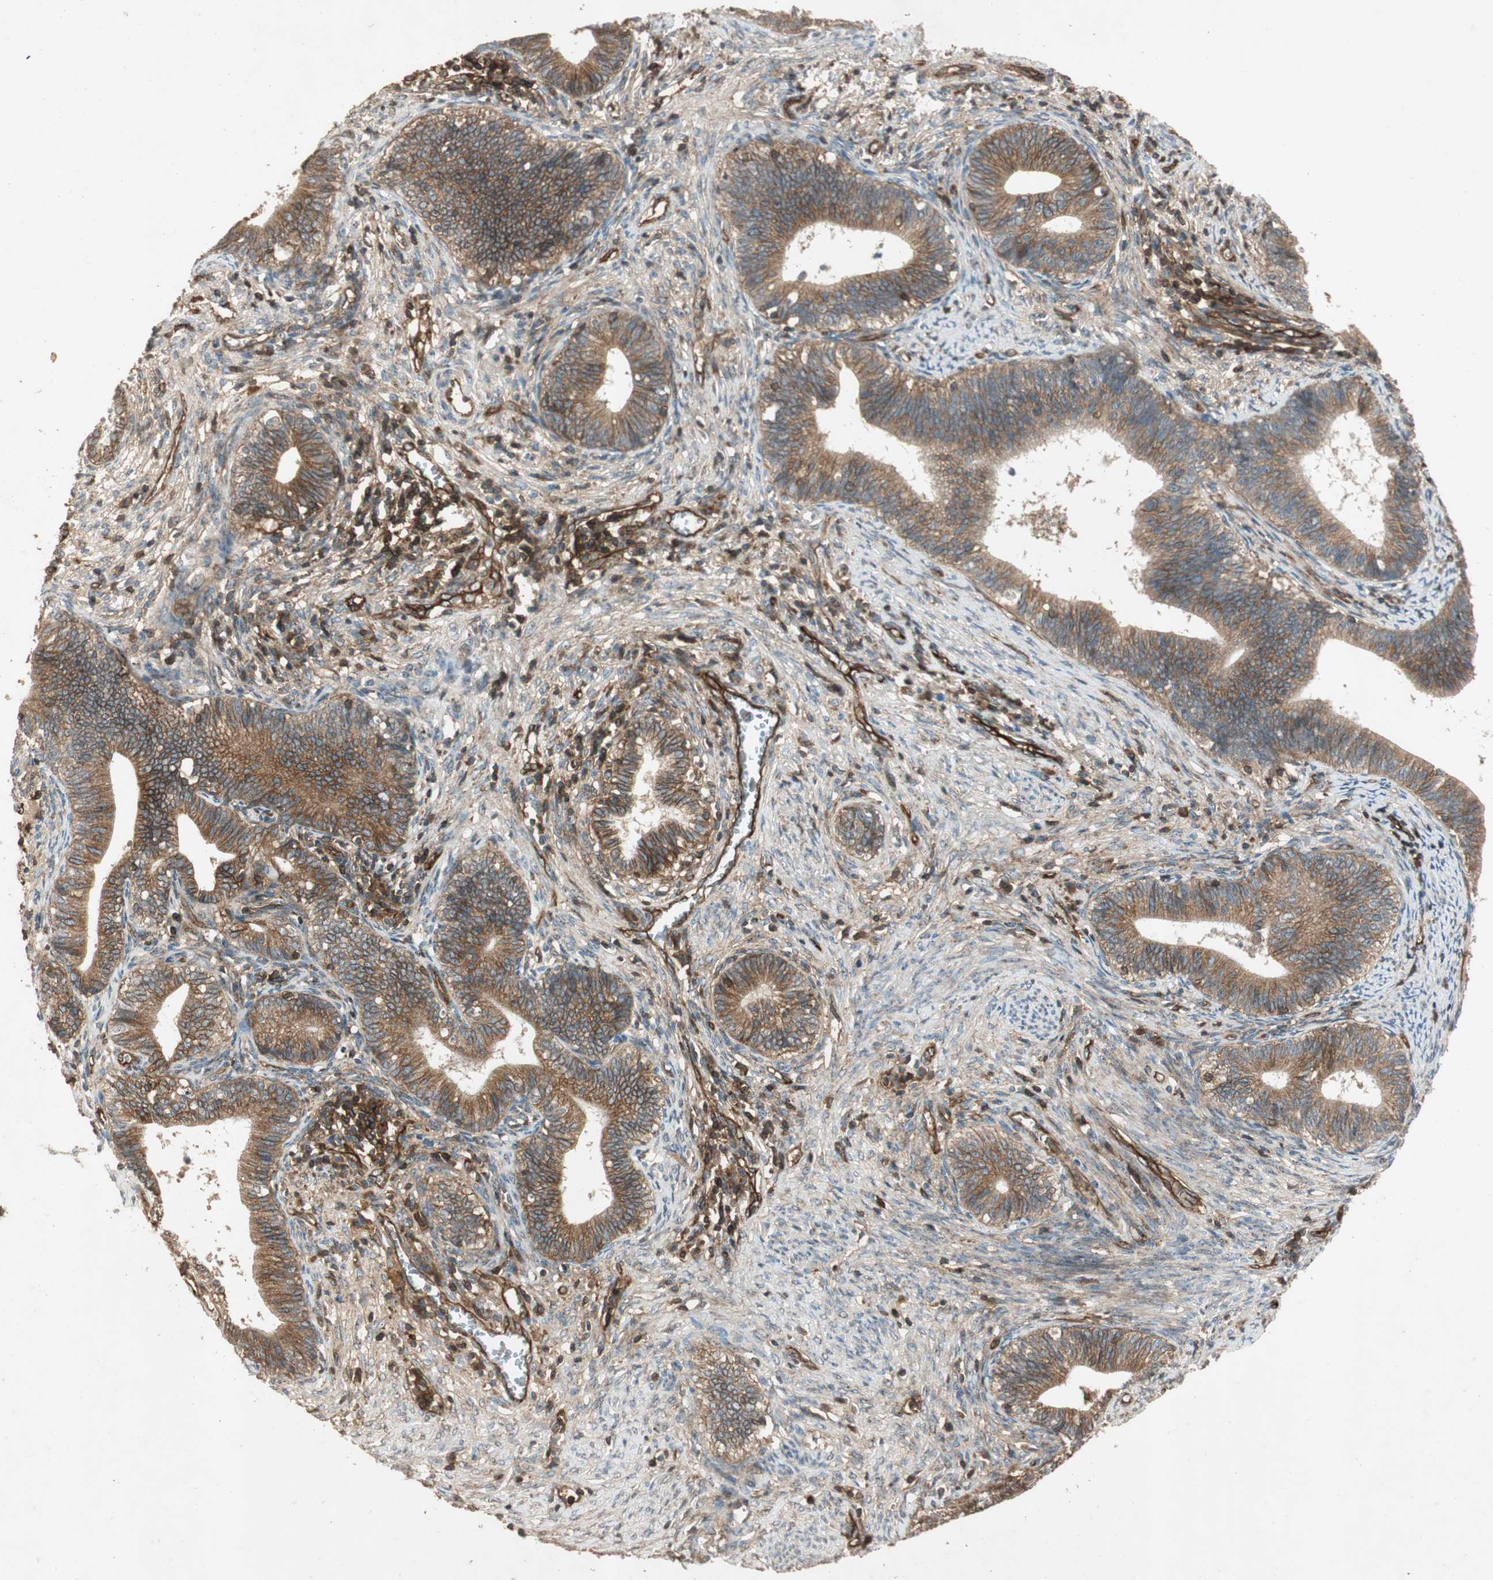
{"staining": {"intensity": "moderate", "quantity": ">75%", "location": "cytoplasmic/membranous"}, "tissue": "cervical cancer", "cell_type": "Tumor cells", "image_type": "cancer", "snomed": [{"axis": "morphology", "description": "Adenocarcinoma, NOS"}, {"axis": "topography", "description": "Cervix"}], "caption": "Human cervical adenocarcinoma stained with a protein marker exhibits moderate staining in tumor cells.", "gene": "BTN3A3", "patient": {"sex": "female", "age": 44}}